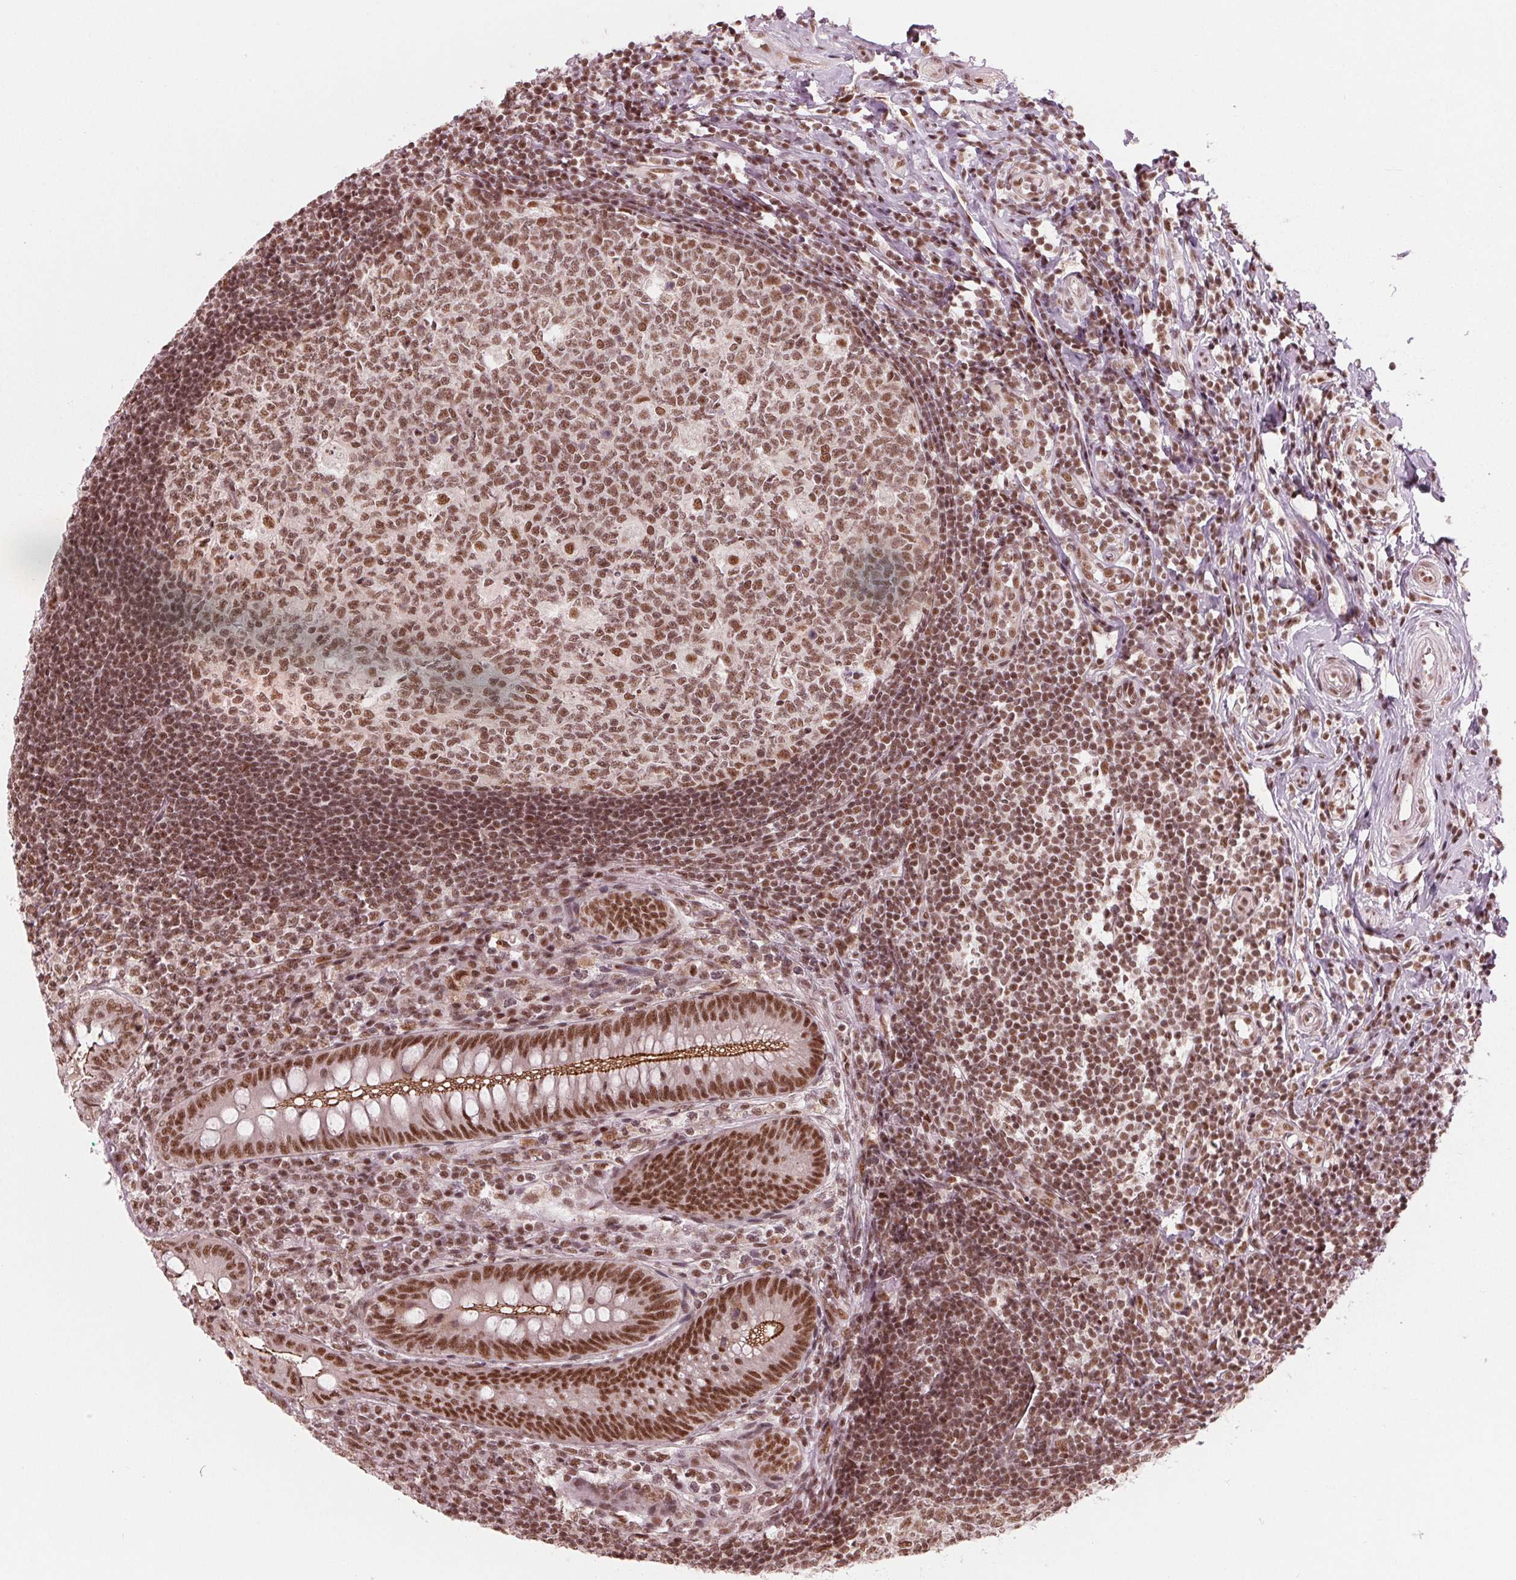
{"staining": {"intensity": "strong", "quantity": ">75%", "location": "cytoplasmic/membranous,nuclear"}, "tissue": "appendix", "cell_type": "Glandular cells", "image_type": "normal", "snomed": [{"axis": "morphology", "description": "Normal tissue, NOS"}, {"axis": "morphology", "description": "Inflammation, NOS"}, {"axis": "topography", "description": "Appendix"}], "caption": "Glandular cells exhibit strong cytoplasmic/membranous,nuclear positivity in about >75% of cells in normal appendix. The protein is stained brown, and the nuclei are stained in blue (DAB (3,3'-diaminobenzidine) IHC with brightfield microscopy, high magnification).", "gene": "LSM2", "patient": {"sex": "male", "age": 16}}